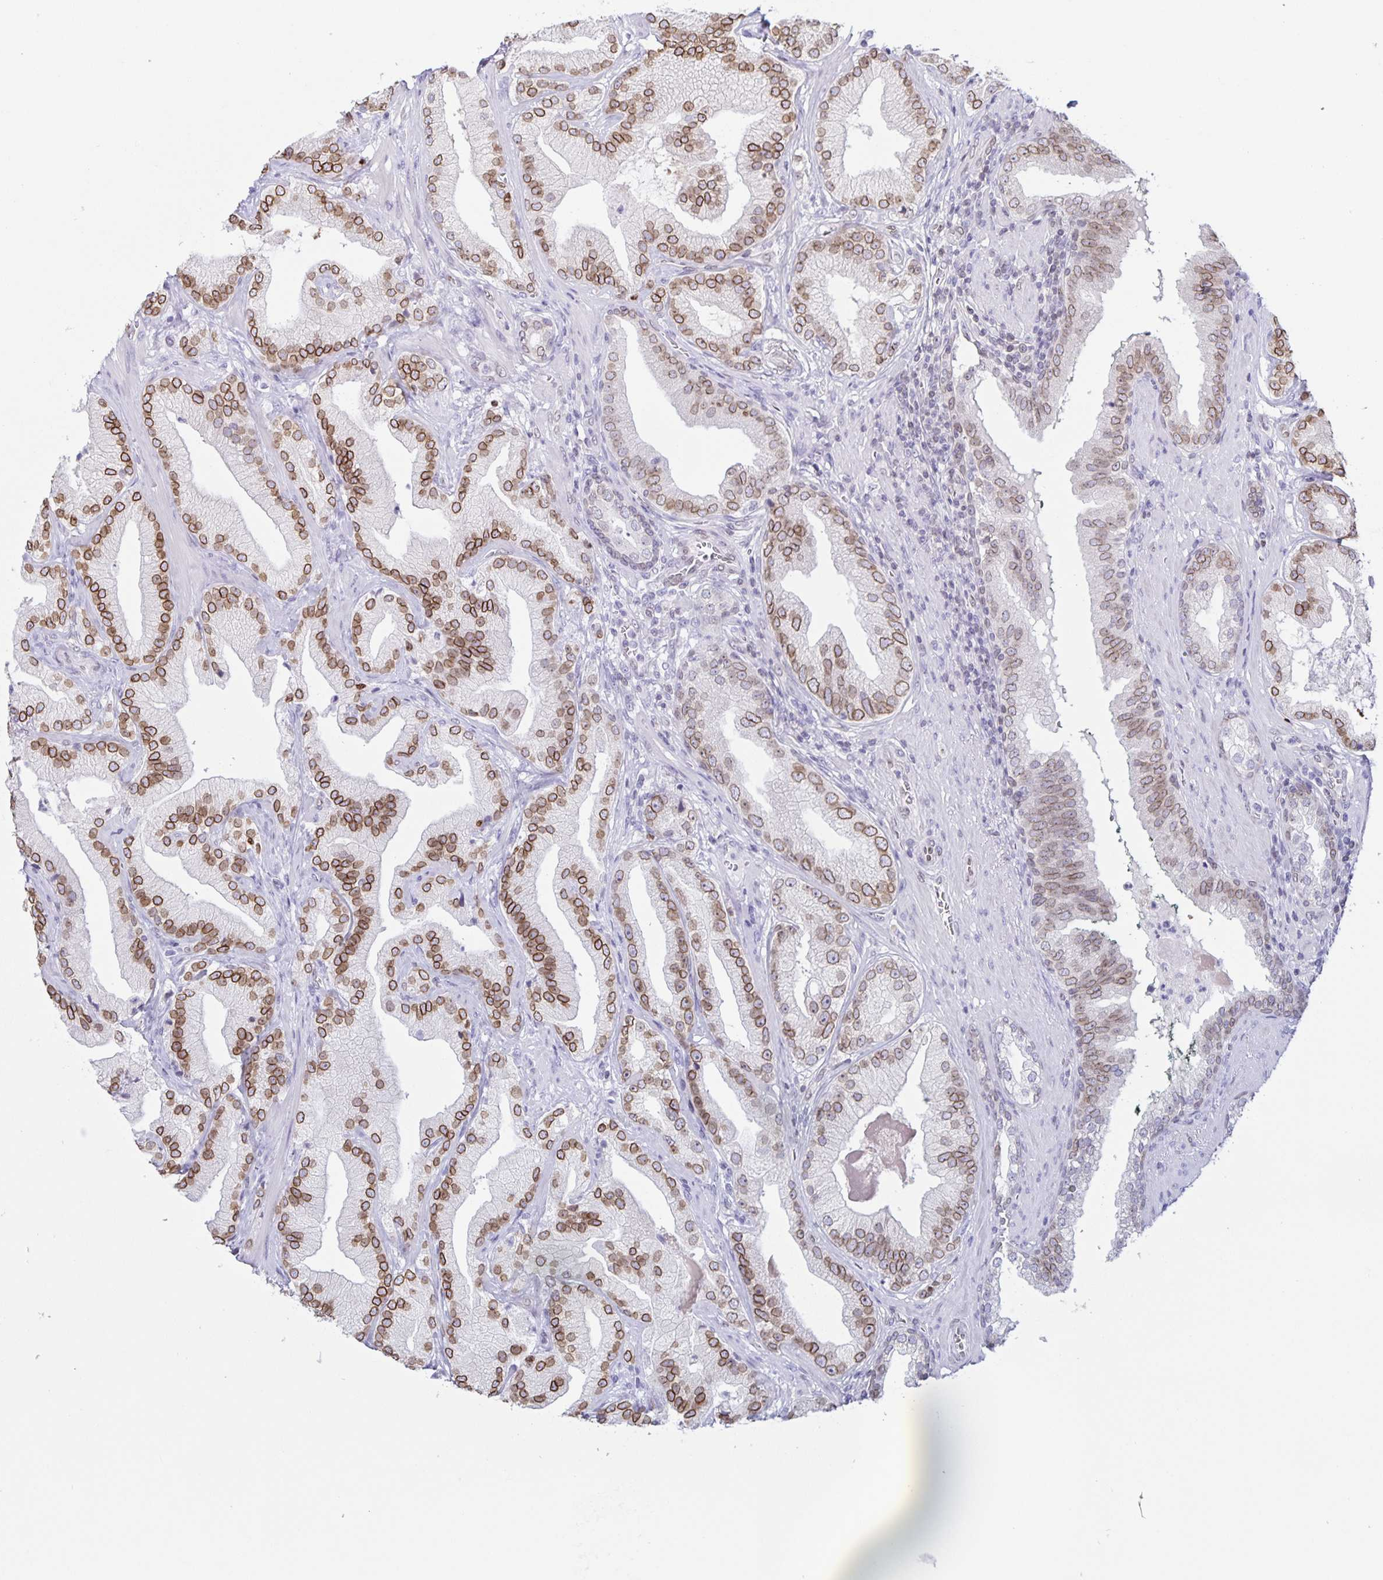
{"staining": {"intensity": "moderate", "quantity": ">75%", "location": "cytoplasmic/membranous,nuclear"}, "tissue": "prostate cancer", "cell_type": "Tumor cells", "image_type": "cancer", "snomed": [{"axis": "morphology", "description": "Adenocarcinoma, Low grade"}, {"axis": "topography", "description": "Prostate"}], "caption": "Human prostate cancer stained with a protein marker exhibits moderate staining in tumor cells.", "gene": "SYNE2", "patient": {"sex": "male", "age": 62}}